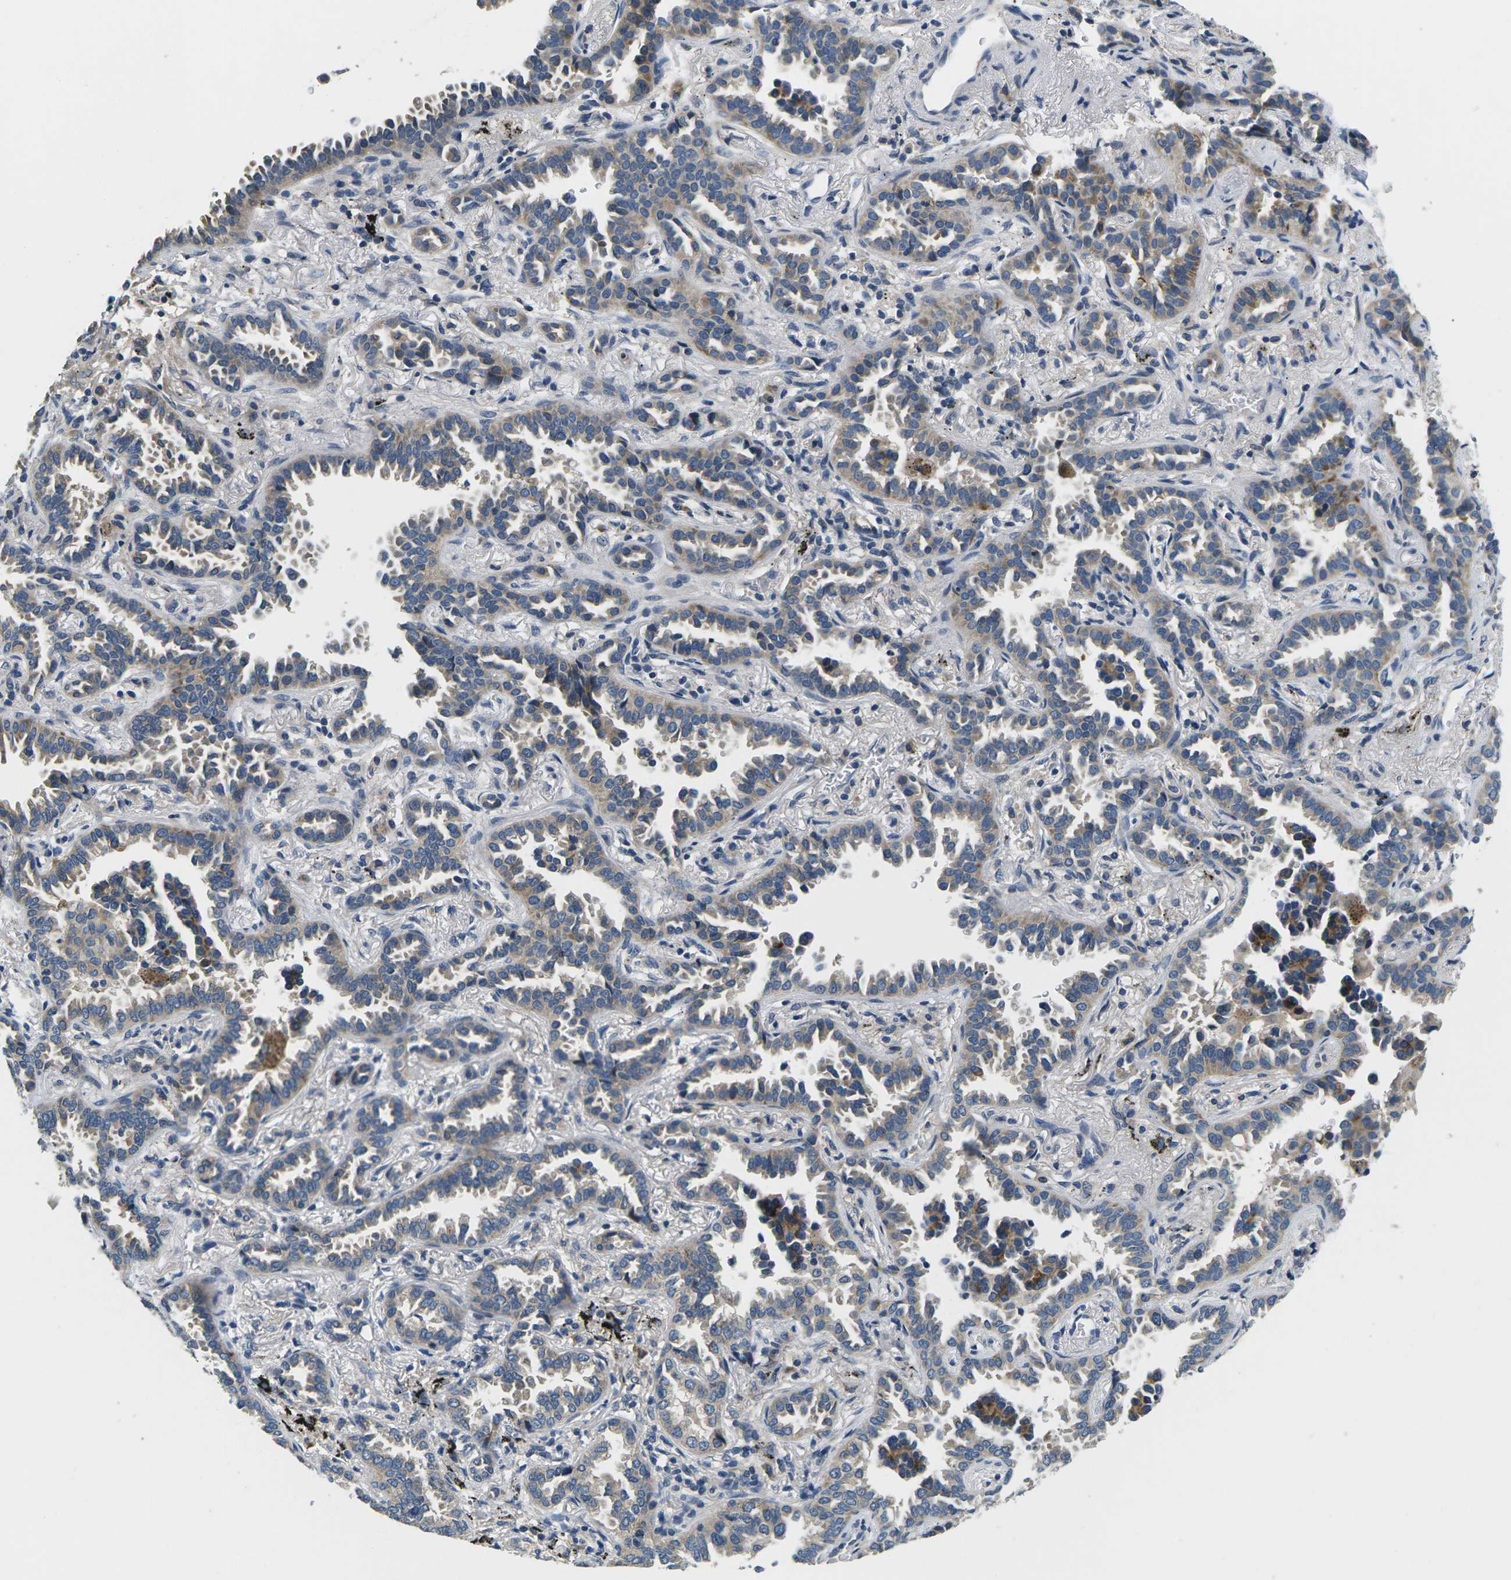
{"staining": {"intensity": "weak", "quantity": "25%-75%", "location": "cytoplasmic/membranous"}, "tissue": "lung cancer", "cell_type": "Tumor cells", "image_type": "cancer", "snomed": [{"axis": "morphology", "description": "Normal tissue, NOS"}, {"axis": "morphology", "description": "Adenocarcinoma, NOS"}, {"axis": "topography", "description": "Lung"}], "caption": "The micrograph displays immunohistochemical staining of adenocarcinoma (lung). There is weak cytoplasmic/membranous expression is identified in about 25%-75% of tumor cells.", "gene": "ERGIC3", "patient": {"sex": "male", "age": 59}}